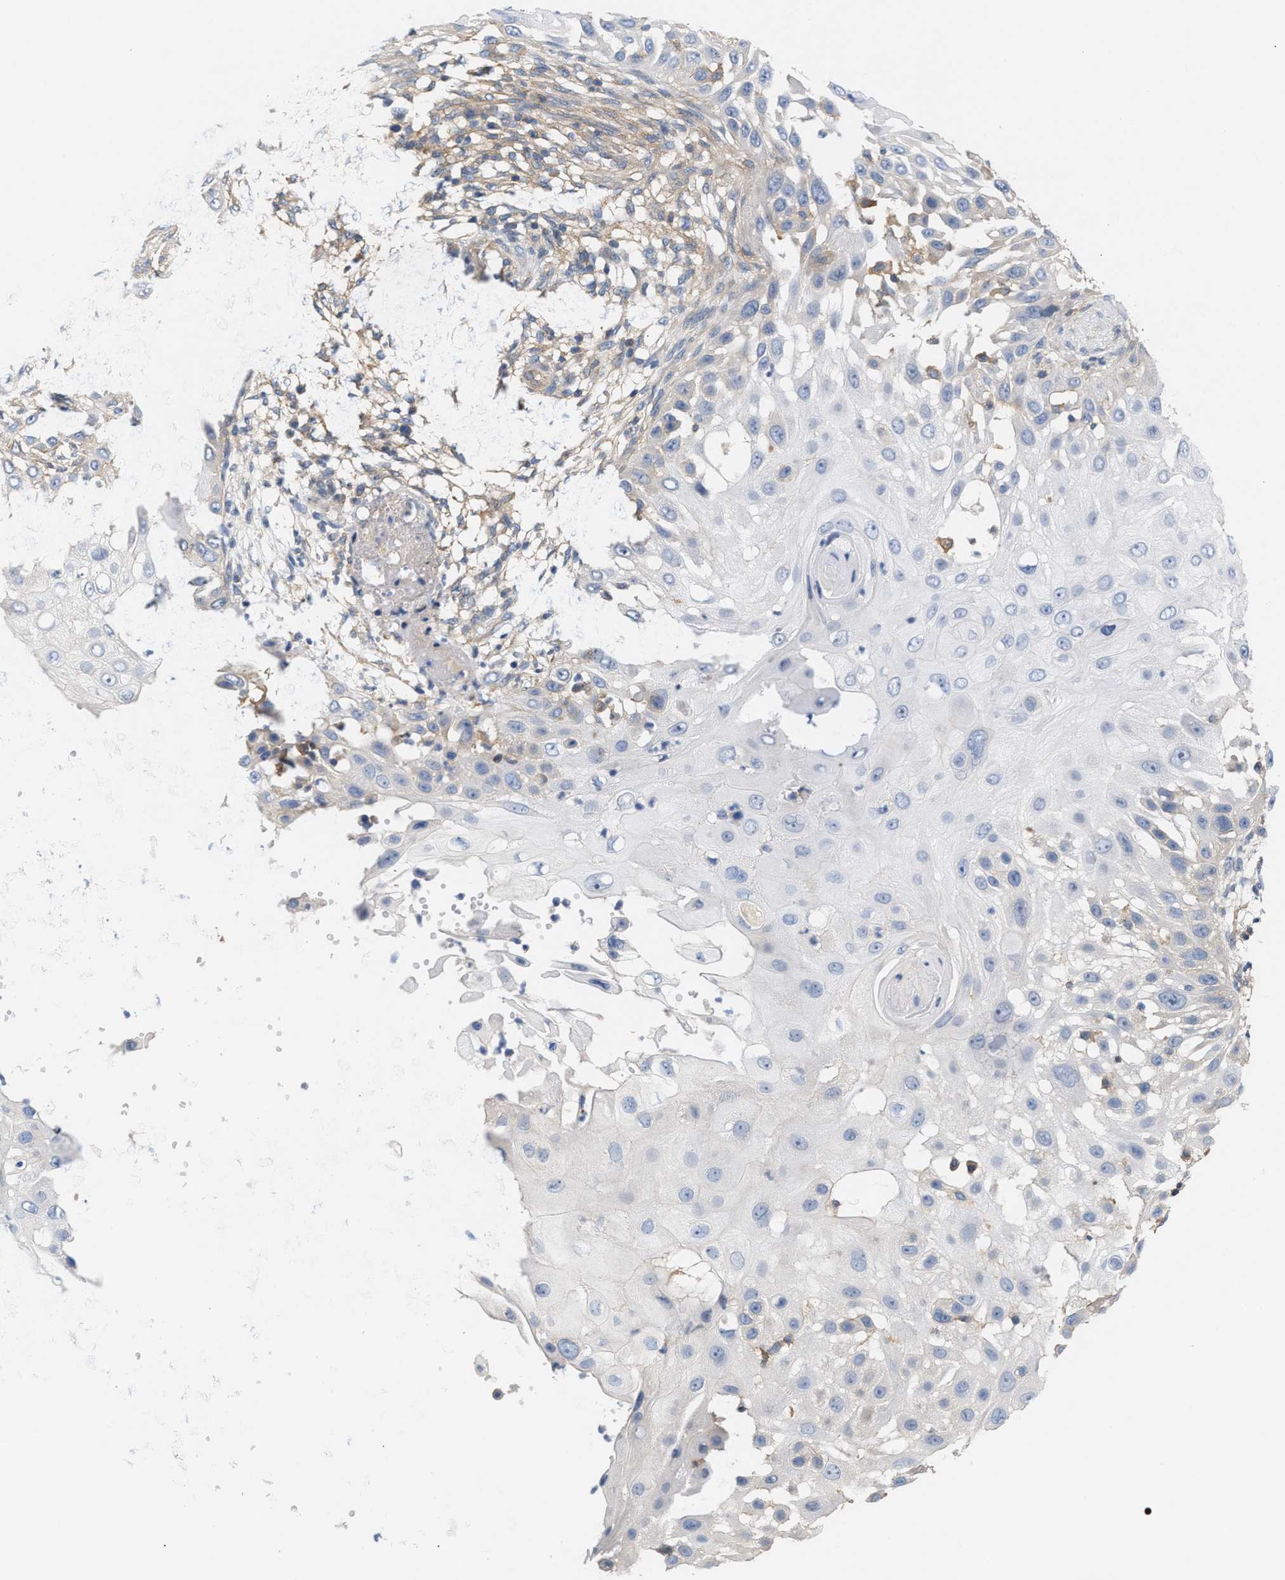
{"staining": {"intensity": "negative", "quantity": "none", "location": "none"}, "tissue": "skin cancer", "cell_type": "Tumor cells", "image_type": "cancer", "snomed": [{"axis": "morphology", "description": "Squamous cell carcinoma, NOS"}, {"axis": "topography", "description": "Skin"}], "caption": "A histopathology image of human skin cancer is negative for staining in tumor cells.", "gene": "LRCH1", "patient": {"sex": "female", "age": 44}}